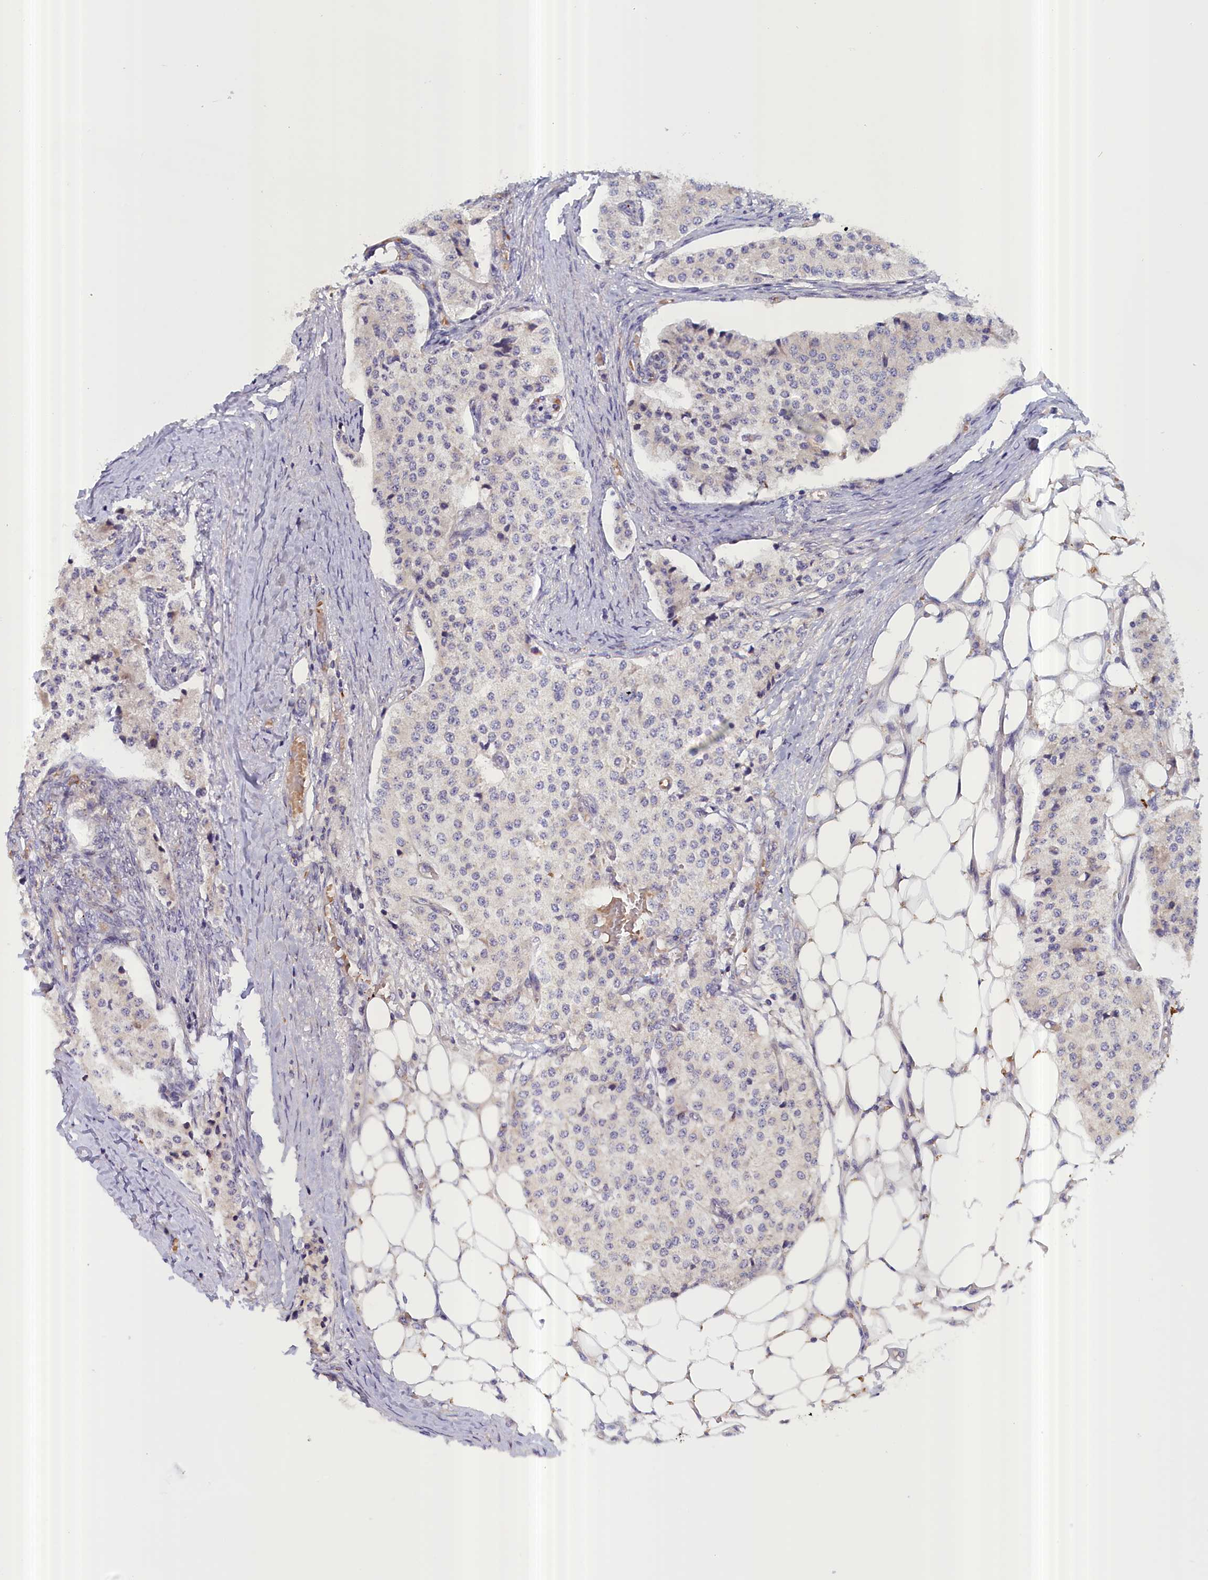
{"staining": {"intensity": "negative", "quantity": "none", "location": "none"}, "tissue": "carcinoid", "cell_type": "Tumor cells", "image_type": "cancer", "snomed": [{"axis": "morphology", "description": "Carcinoid, malignant, NOS"}, {"axis": "topography", "description": "Colon"}], "caption": "Tumor cells are negative for protein expression in human carcinoid.", "gene": "IGFALS", "patient": {"sex": "female", "age": 52}}